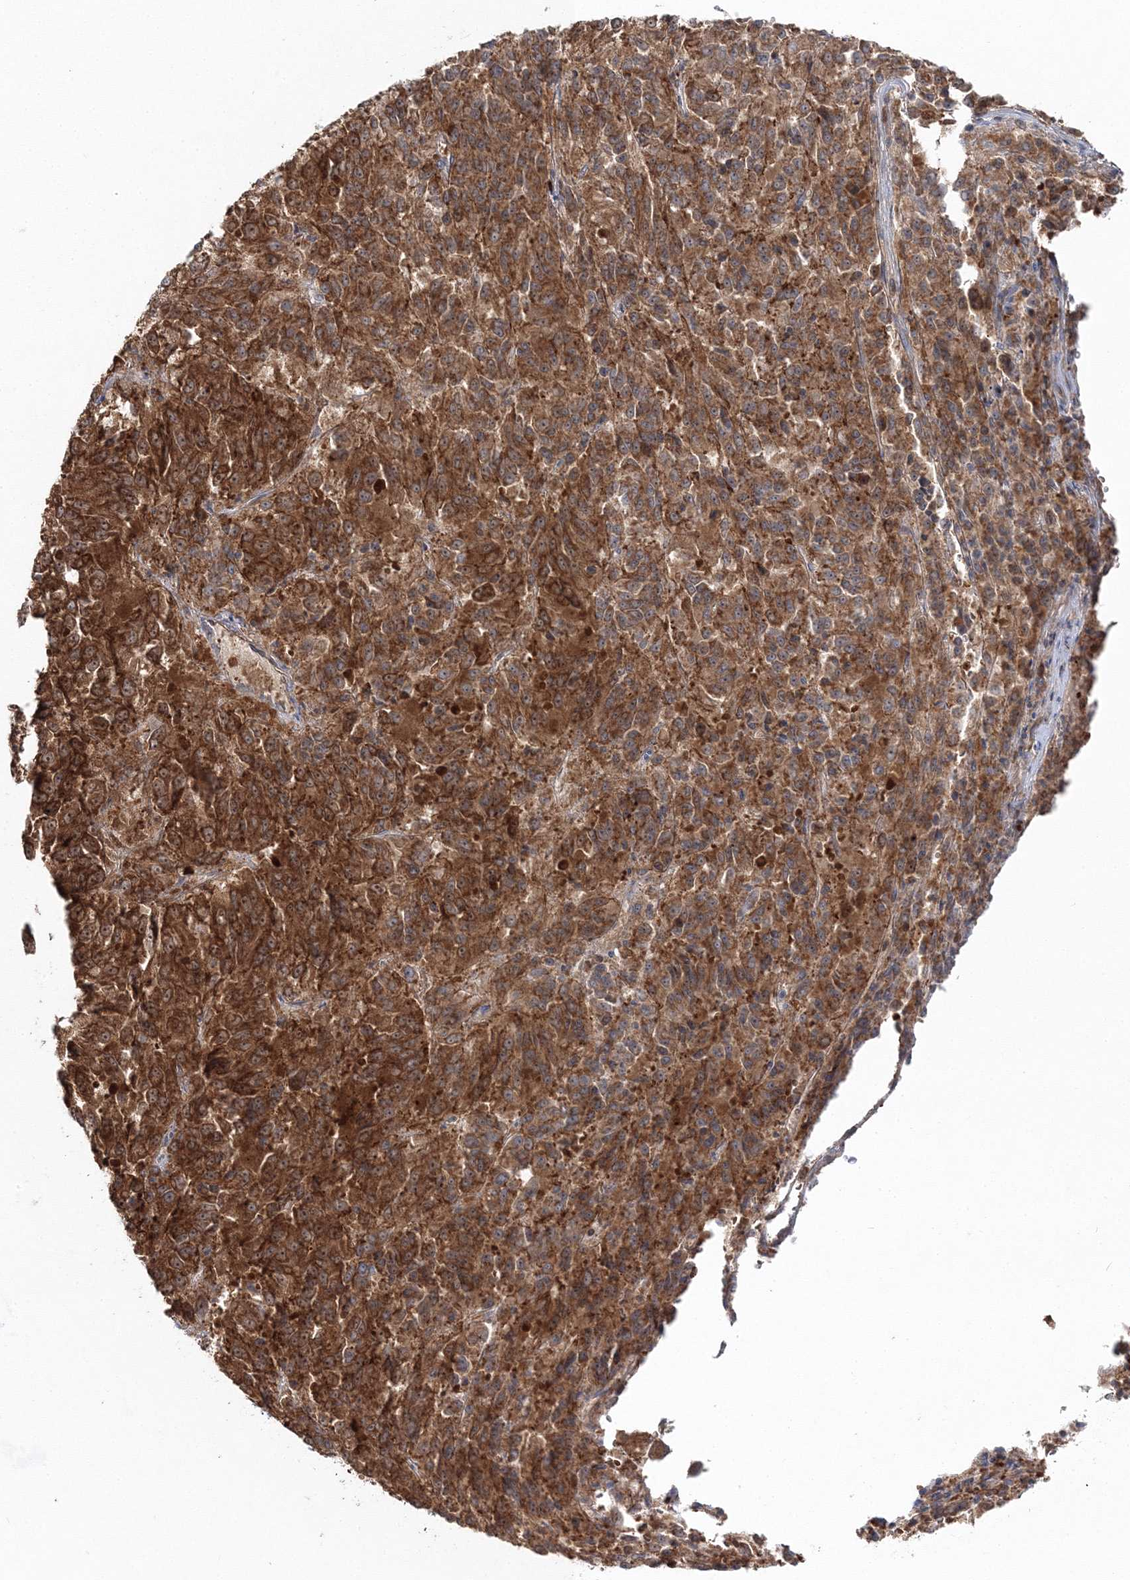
{"staining": {"intensity": "strong", "quantity": ">75%", "location": "cytoplasmic/membranous"}, "tissue": "melanoma", "cell_type": "Tumor cells", "image_type": "cancer", "snomed": [{"axis": "morphology", "description": "Malignant melanoma, Metastatic site"}, {"axis": "topography", "description": "Lung"}], "caption": "High-power microscopy captured an IHC micrograph of malignant melanoma (metastatic site), revealing strong cytoplasmic/membranous staining in approximately >75% of tumor cells.", "gene": "PCBD2", "patient": {"sex": "male", "age": 64}}